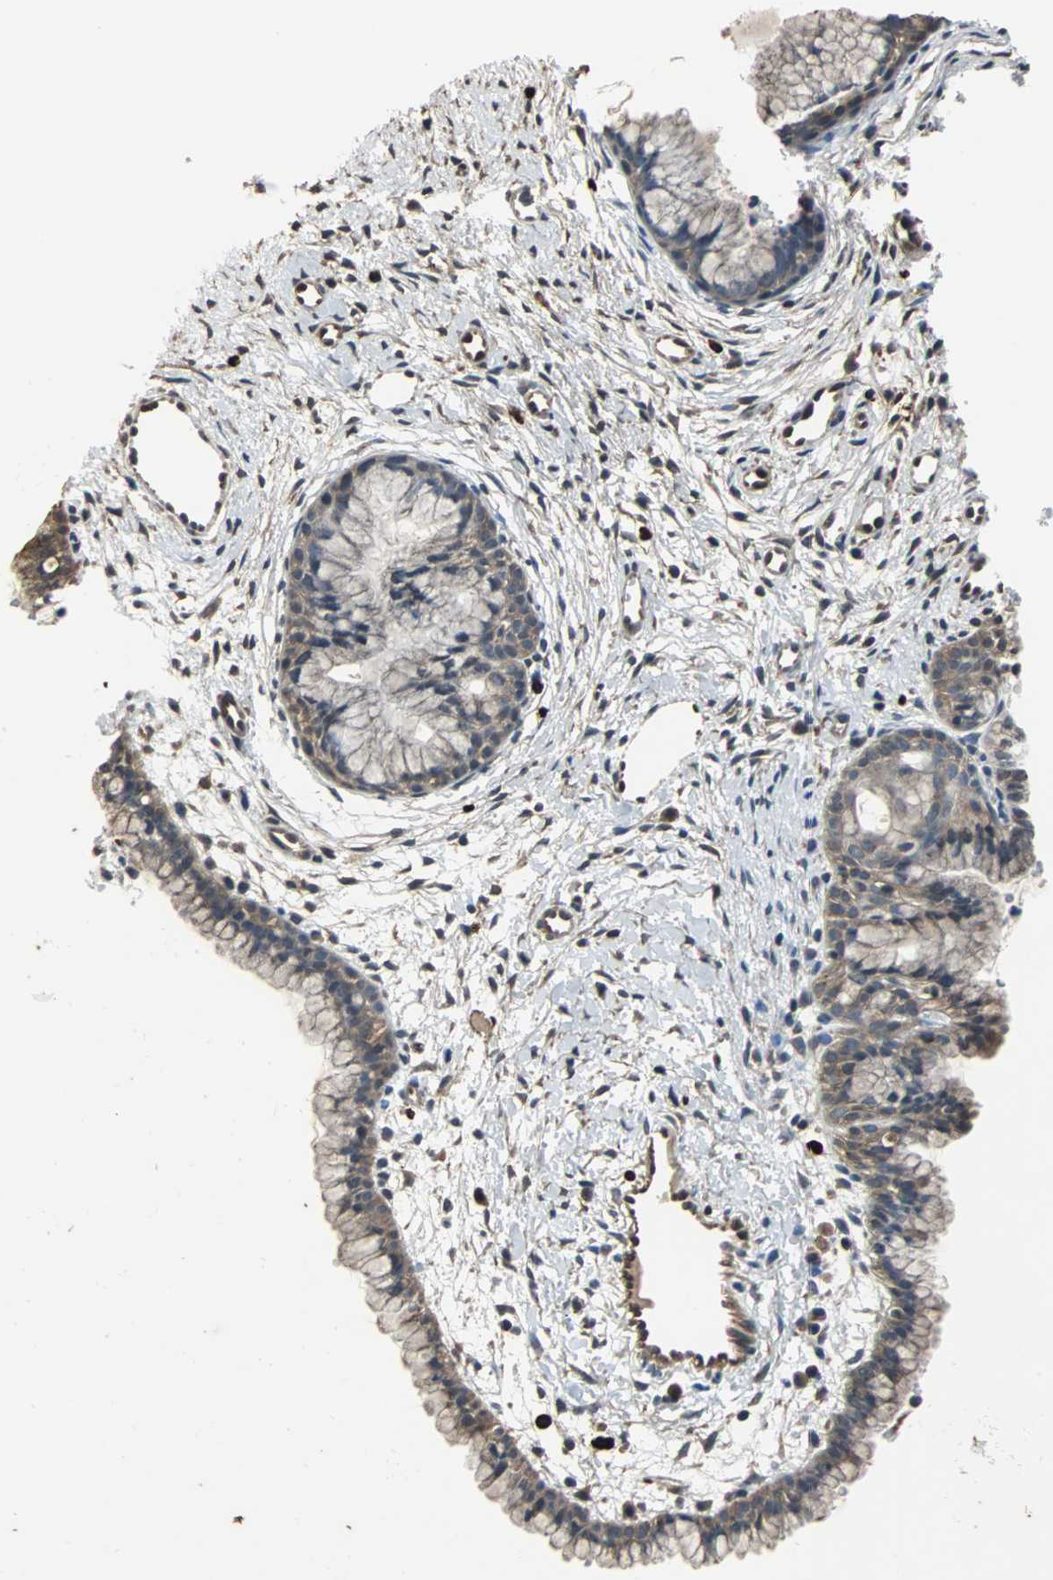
{"staining": {"intensity": "weak", "quantity": ">75%", "location": "cytoplasmic/membranous"}, "tissue": "cervix", "cell_type": "Glandular cells", "image_type": "normal", "snomed": [{"axis": "morphology", "description": "Normal tissue, NOS"}, {"axis": "topography", "description": "Cervix"}], "caption": "Cervix stained with DAB (3,3'-diaminobenzidine) immunohistochemistry (IHC) displays low levels of weak cytoplasmic/membranous staining in about >75% of glandular cells. The protein is stained brown, and the nuclei are stained in blue (DAB IHC with brightfield microscopy, high magnification).", "gene": "NDRG1", "patient": {"sex": "female", "age": 39}}